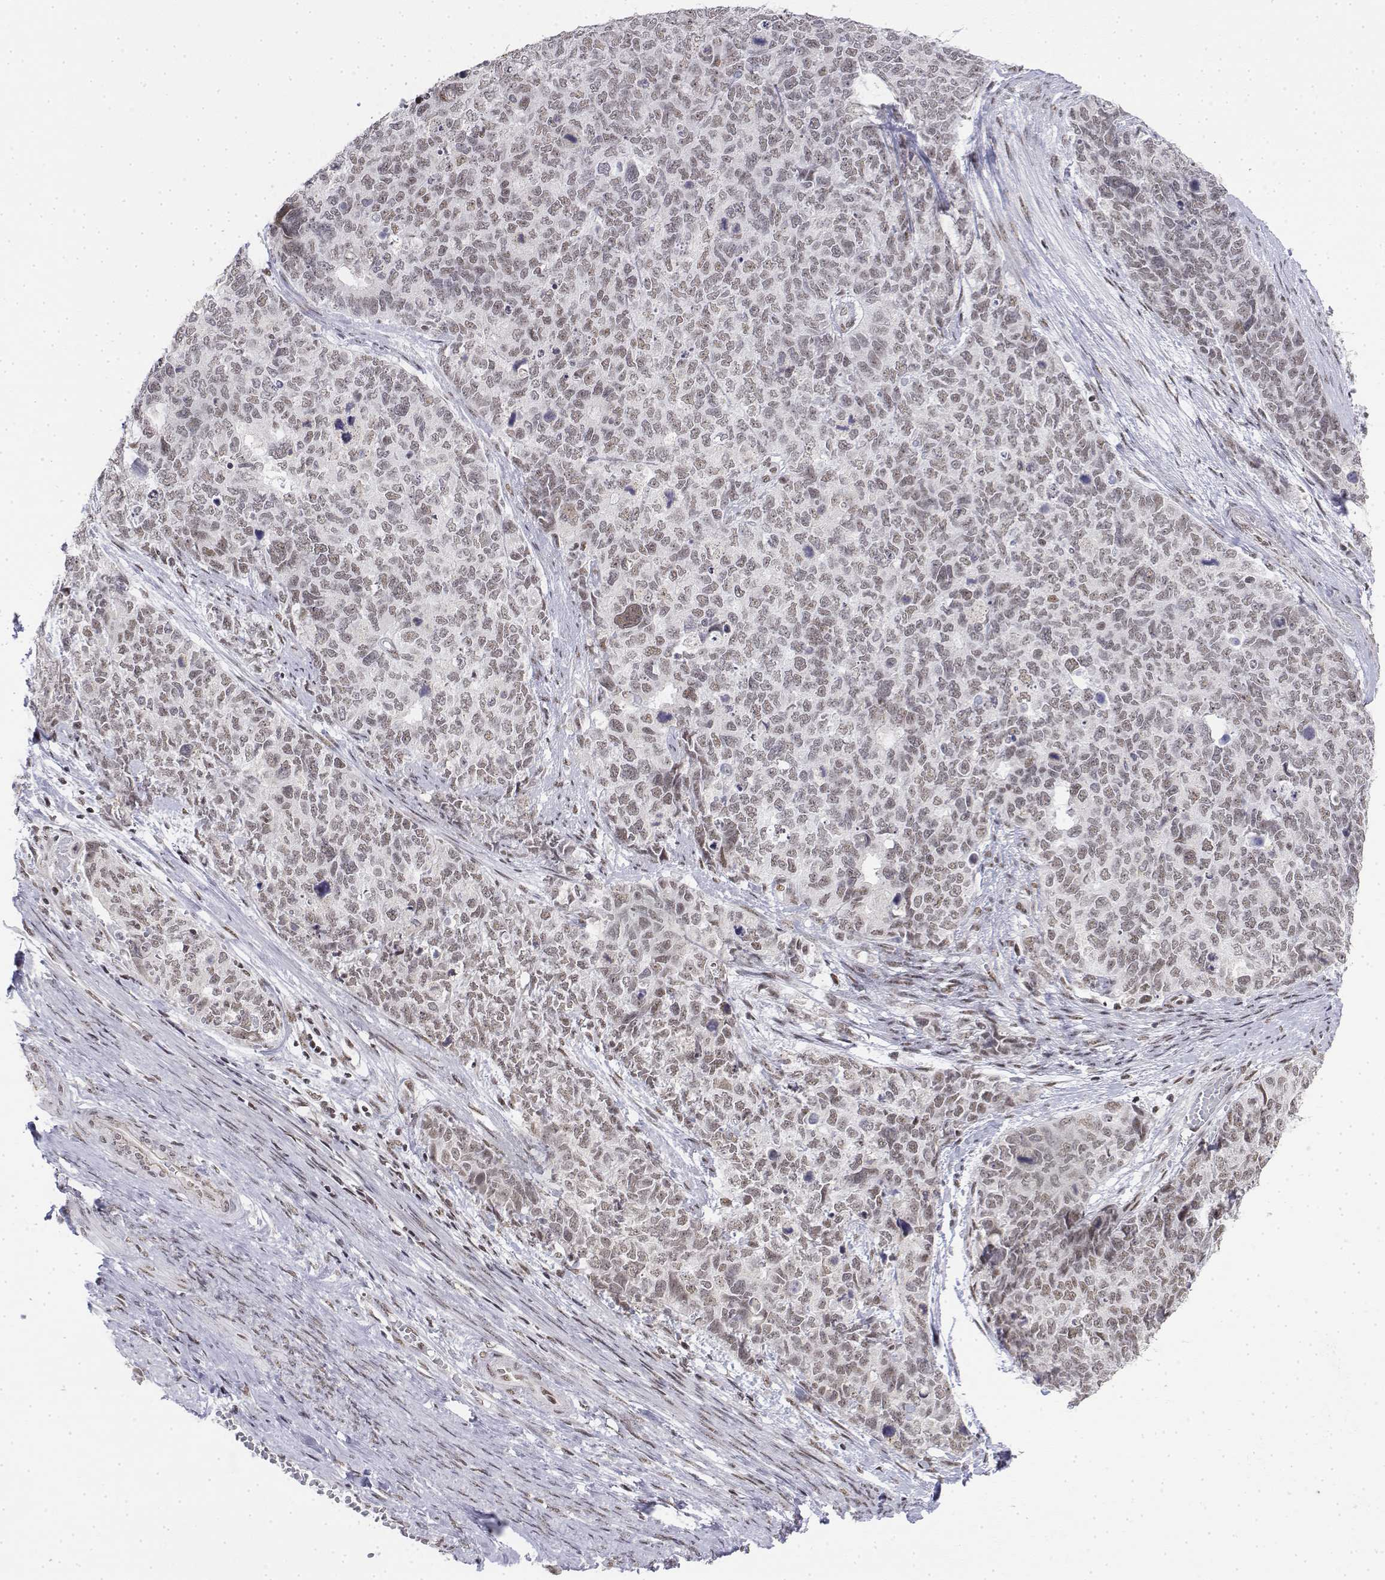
{"staining": {"intensity": "weak", "quantity": ">75%", "location": "nuclear"}, "tissue": "cervical cancer", "cell_type": "Tumor cells", "image_type": "cancer", "snomed": [{"axis": "morphology", "description": "Squamous cell carcinoma, NOS"}, {"axis": "topography", "description": "Cervix"}], "caption": "A high-resolution micrograph shows IHC staining of cervical cancer (squamous cell carcinoma), which exhibits weak nuclear staining in about >75% of tumor cells. (brown staining indicates protein expression, while blue staining denotes nuclei).", "gene": "SETD1A", "patient": {"sex": "female", "age": 63}}